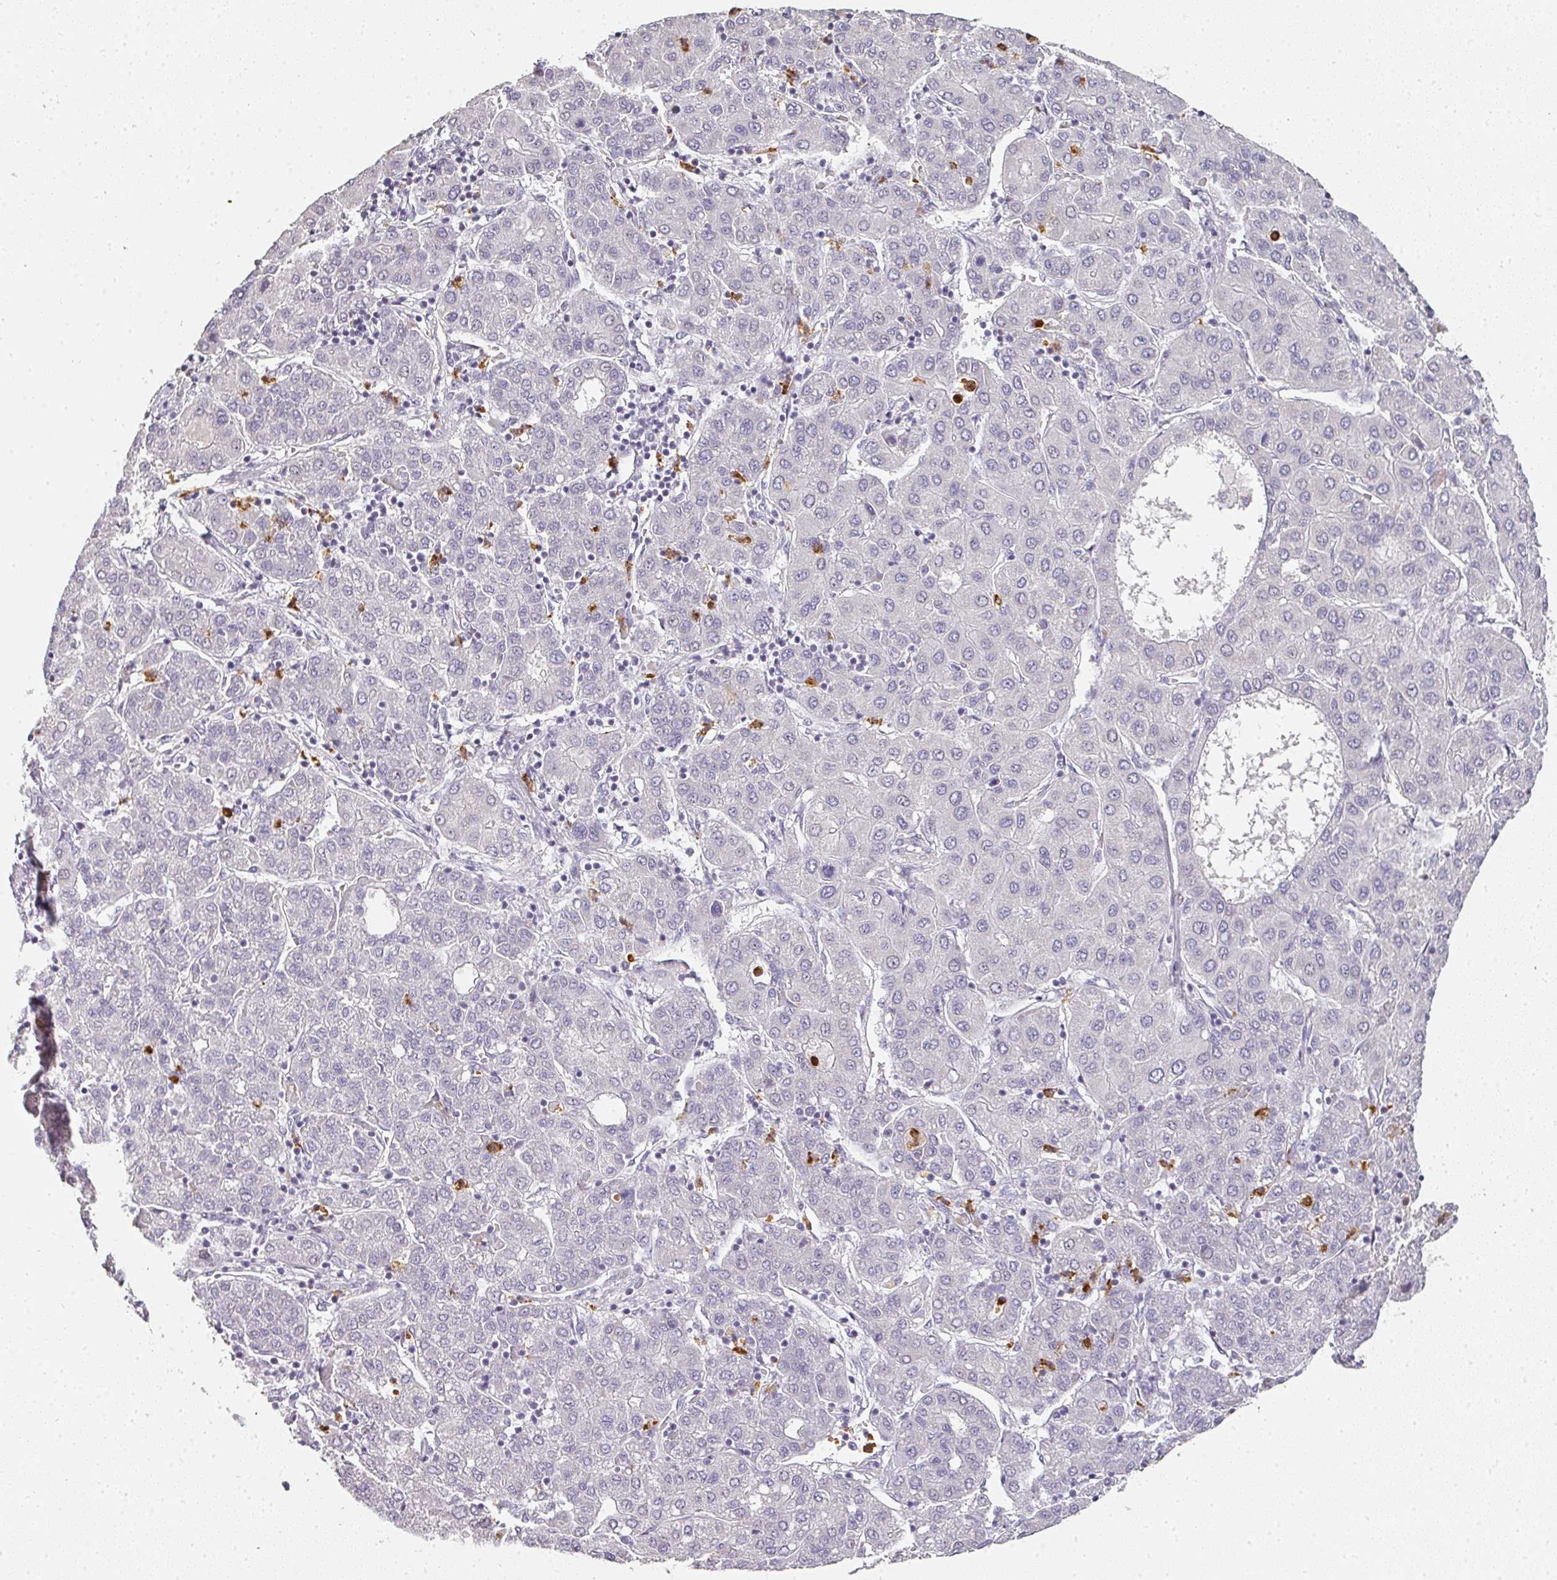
{"staining": {"intensity": "negative", "quantity": "none", "location": "none"}, "tissue": "liver cancer", "cell_type": "Tumor cells", "image_type": "cancer", "snomed": [{"axis": "morphology", "description": "Carcinoma, Hepatocellular, NOS"}, {"axis": "topography", "description": "Liver"}], "caption": "Liver hepatocellular carcinoma was stained to show a protein in brown. There is no significant staining in tumor cells.", "gene": "CAMP", "patient": {"sex": "male", "age": 65}}